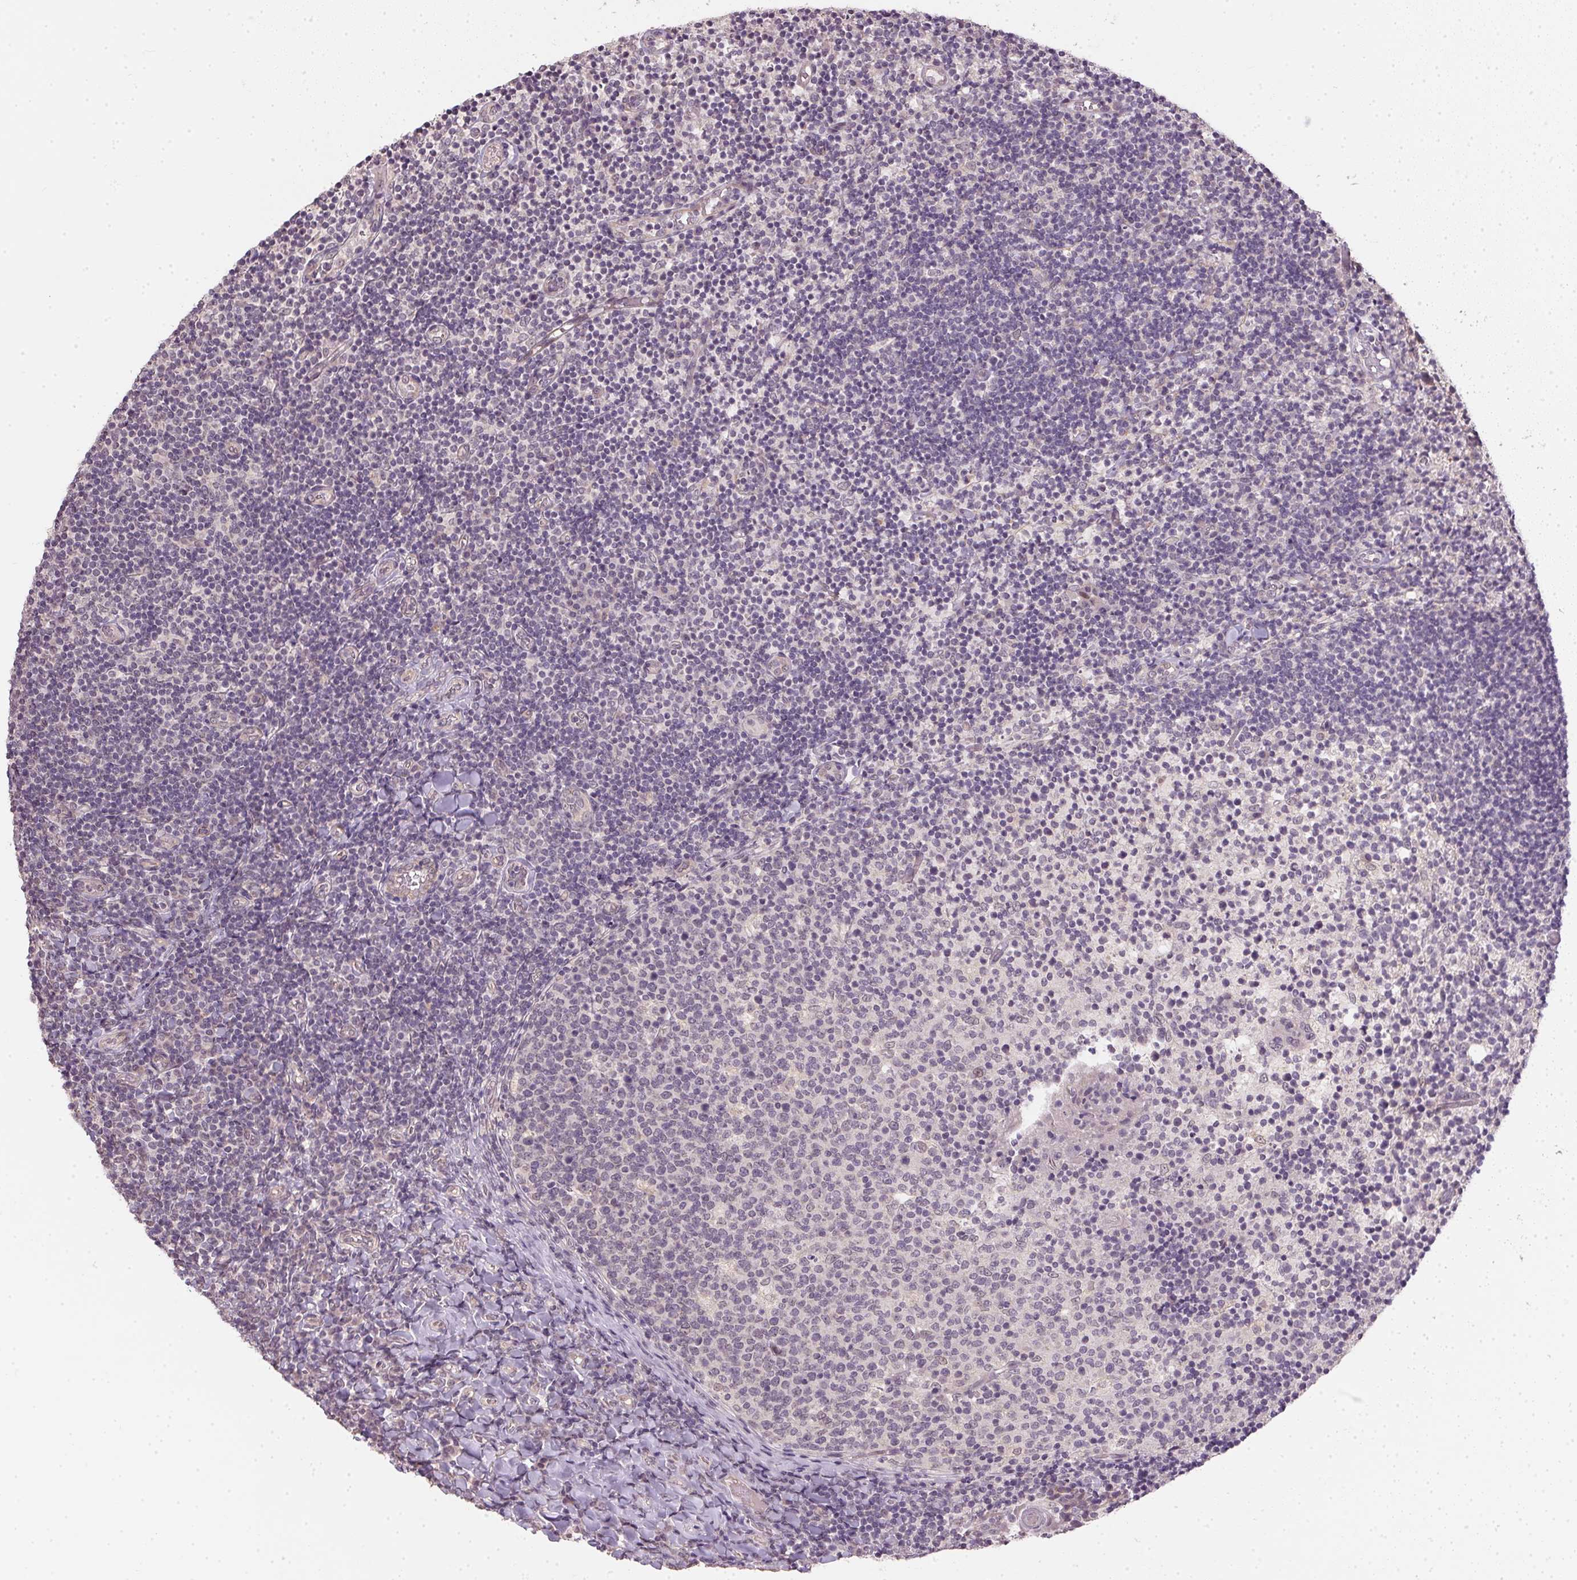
{"staining": {"intensity": "negative", "quantity": "none", "location": "none"}, "tissue": "tonsil", "cell_type": "Germinal center cells", "image_type": "normal", "snomed": [{"axis": "morphology", "description": "Normal tissue, NOS"}, {"axis": "topography", "description": "Tonsil"}], "caption": "High magnification brightfield microscopy of normal tonsil stained with DAB (brown) and counterstained with hematoxylin (blue): germinal center cells show no significant positivity. (Stains: DAB immunohistochemistry (IHC) with hematoxylin counter stain, Microscopy: brightfield microscopy at high magnification).", "gene": "PPP4R4", "patient": {"sex": "female", "age": 10}}